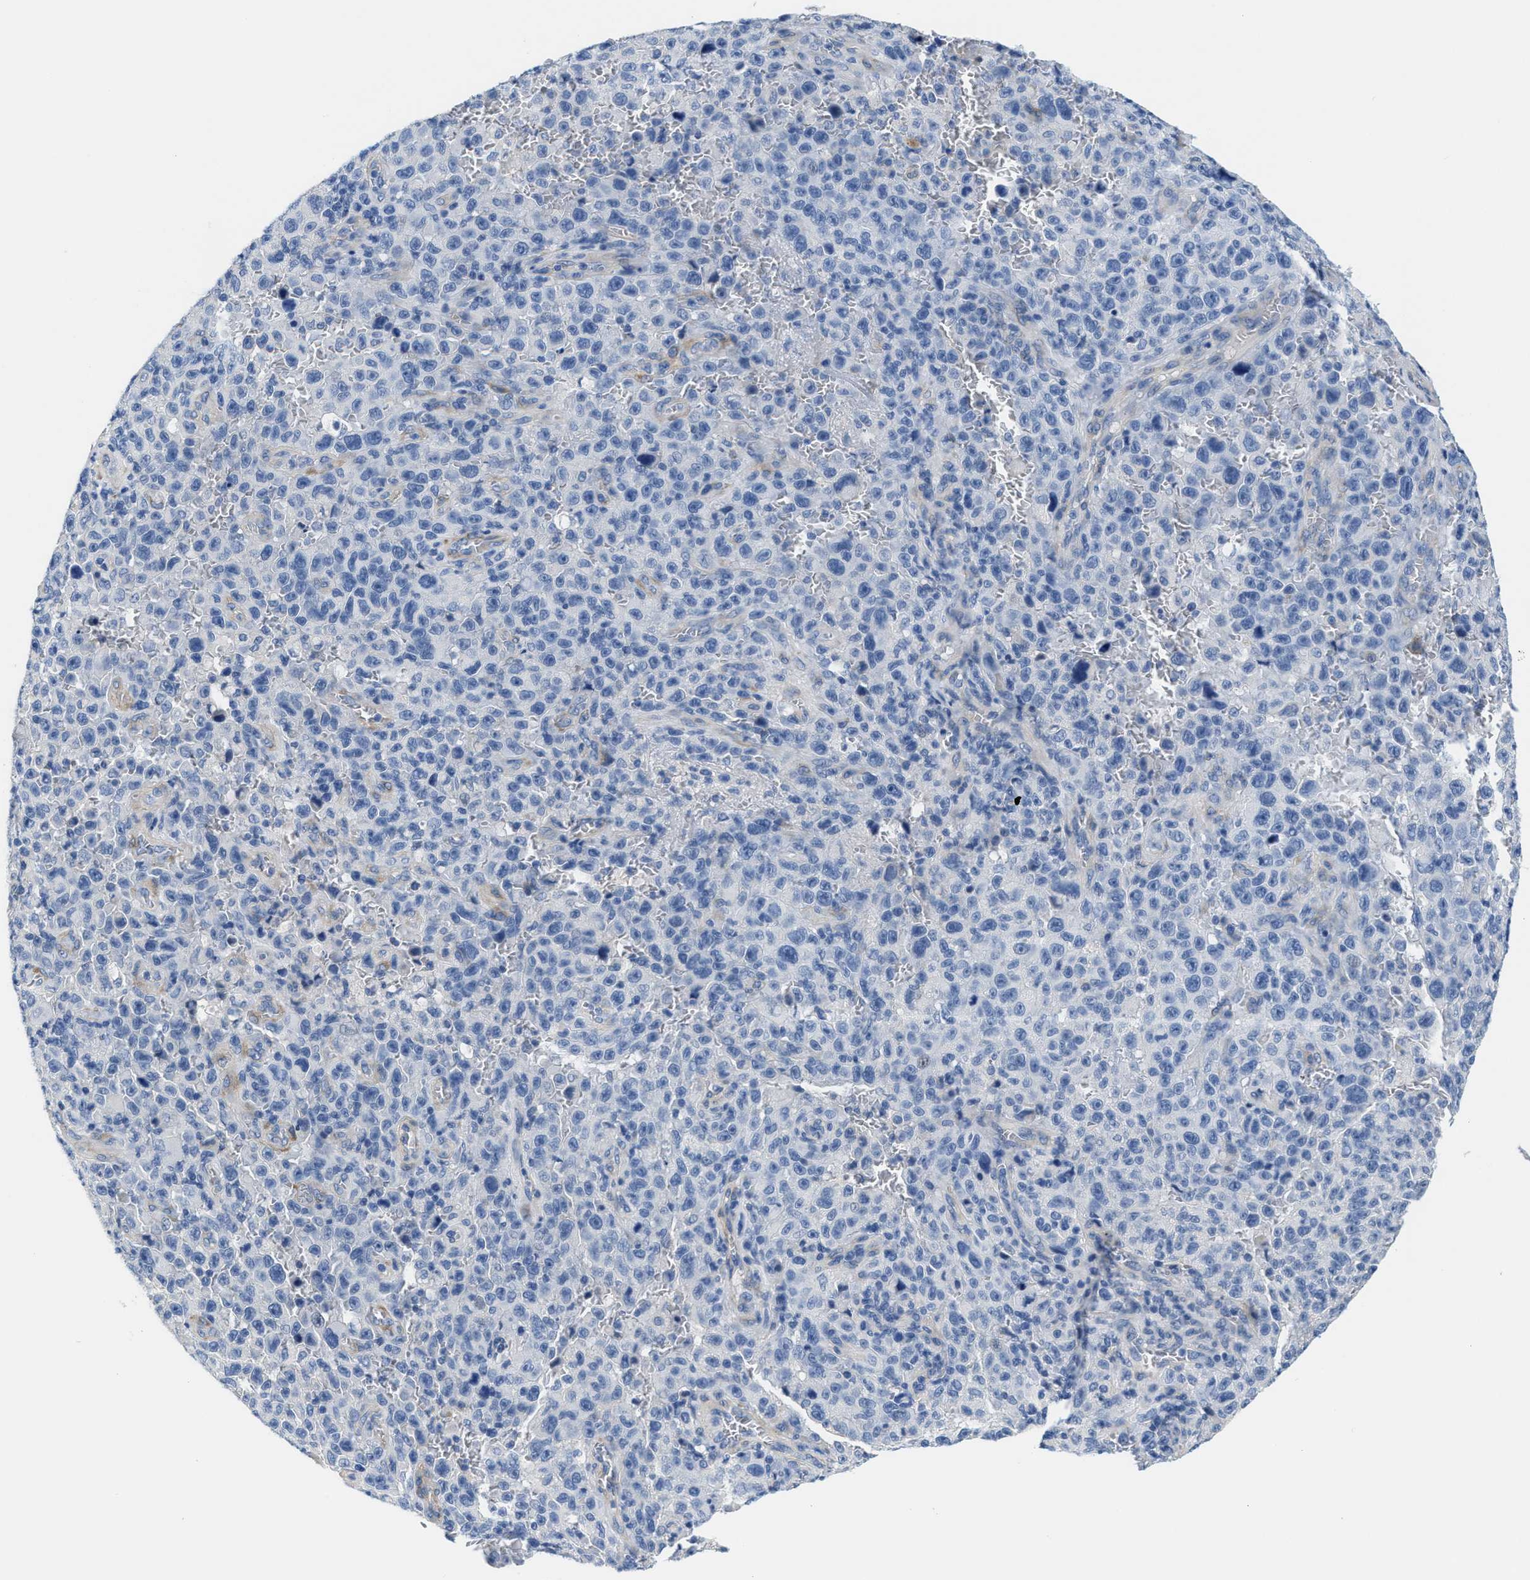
{"staining": {"intensity": "negative", "quantity": "none", "location": "none"}, "tissue": "melanoma", "cell_type": "Tumor cells", "image_type": "cancer", "snomed": [{"axis": "morphology", "description": "Malignant melanoma, NOS"}, {"axis": "topography", "description": "Skin"}], "caption": "There is no significant positivity in tumor cells of malignant melanoma.", "gene": "DSCAM", "patient": {"sex": "female", "age": 82}}